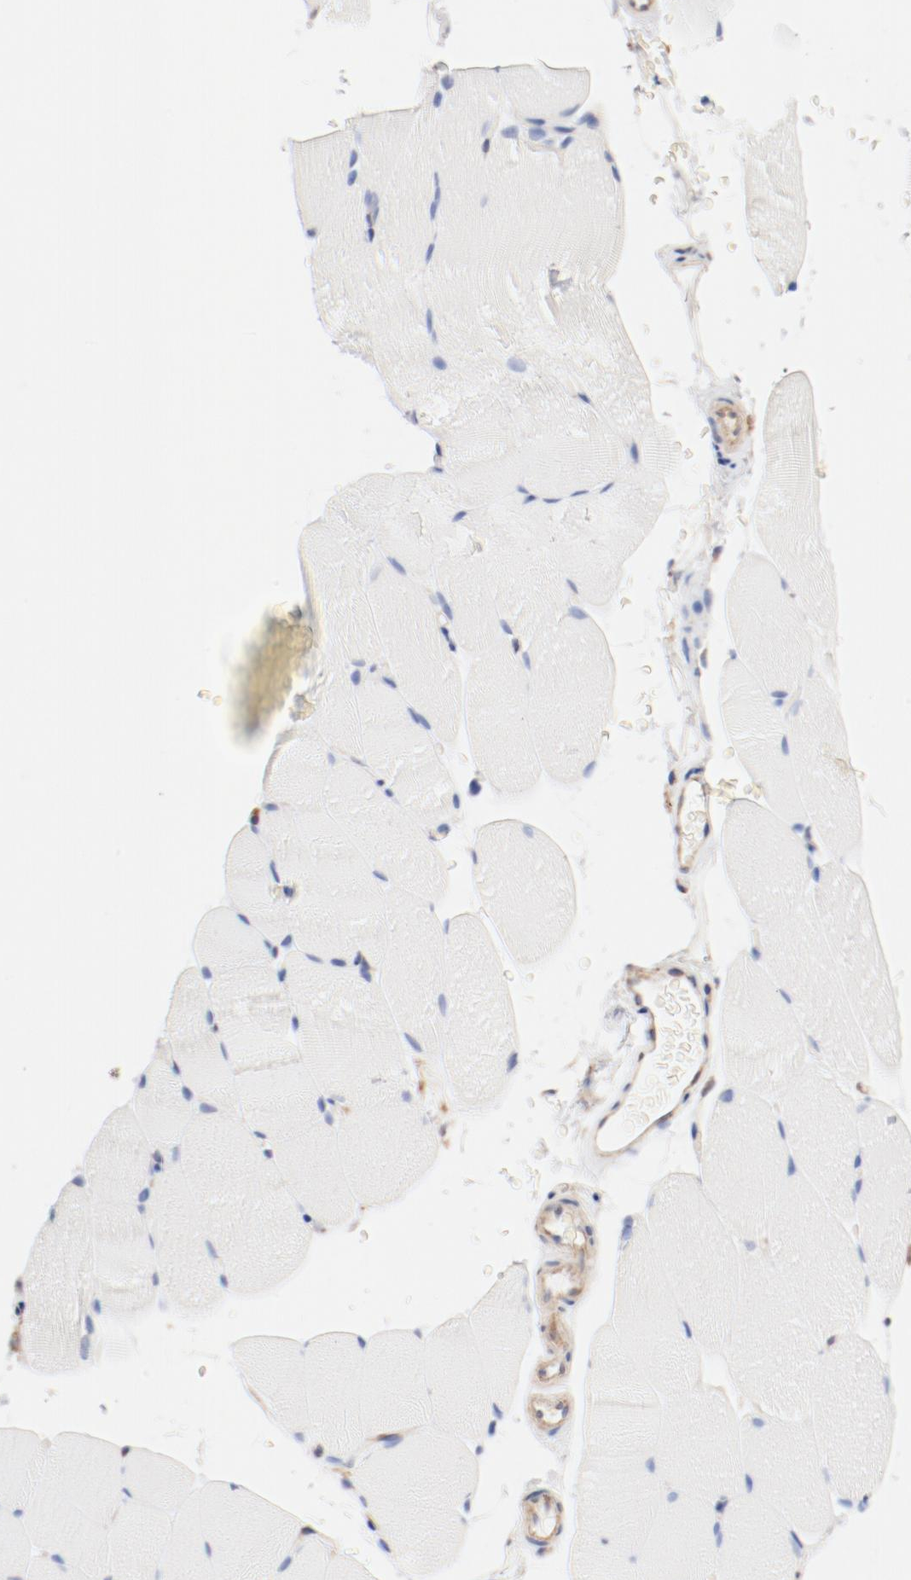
{"staining": {"intensity": "negative", "quantity": "none", "location": "none"}, "tissue": "skeletal muscle", "cell_type": "Myocytes", "image_type": "normal", "snomed": [{"axis": "morphology", "description": "Normal tissue, NOS"}, {"axis": "topography", "description": "Skeletal muscle"}], "caption": "Immunohistochemical staining of normal human skeletal muscle shows no significant staining in myocytes.", "gene": "PDPK1", "patient": {"sex": "female", "age": 37}}